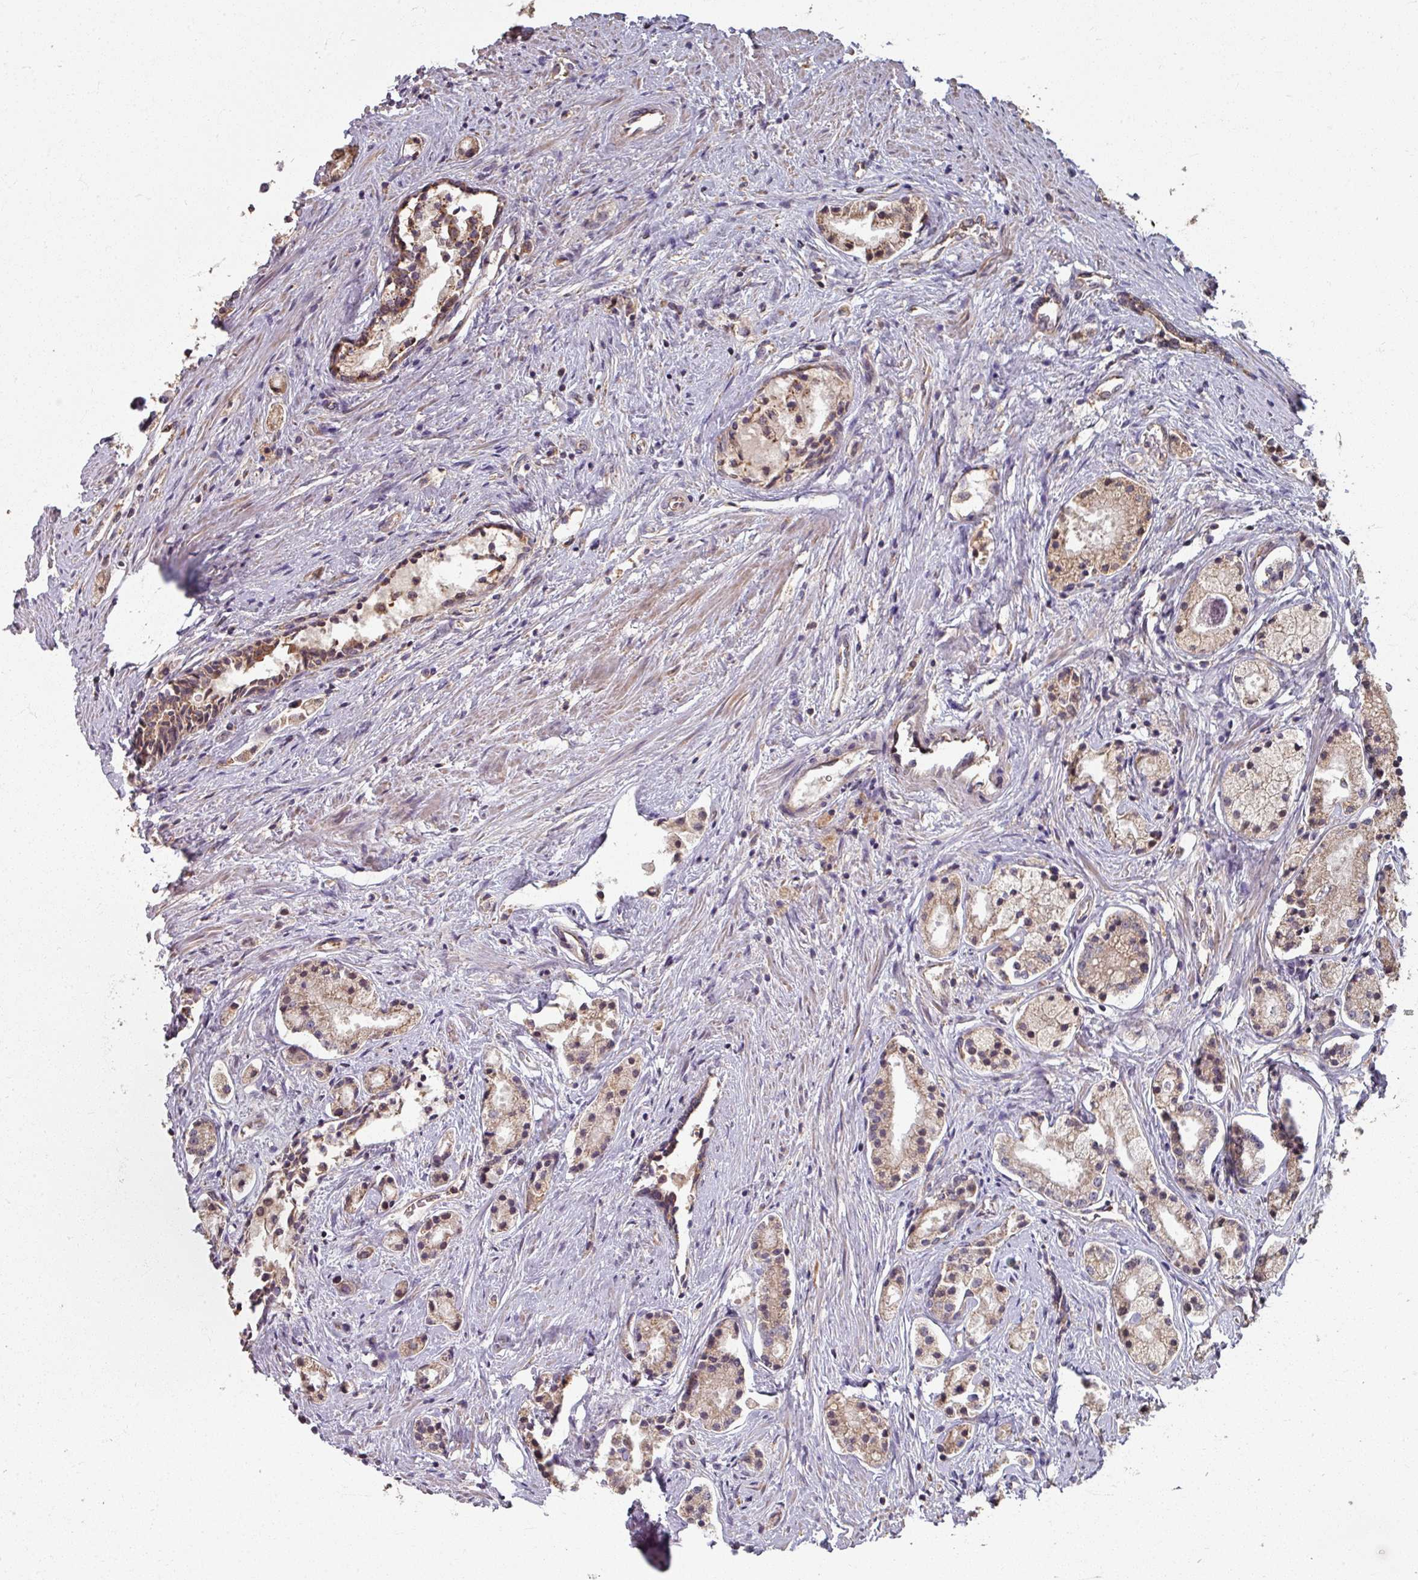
{"staining": {"intensity": "weak", "quantity": "25%-75%", "location": "cytoplasmic/membranous"}, "tissue": "prostate cancer", "cell_type": "Tumor cells", "image_type": "cancer", "snomed": [{"axis": "morphology", "description": "Adenocarcinoma, High grade"}, {"axis": "topography", "description": "Prostate"}], "caption": "Immunohistochemistry image of neoplastic tissue: human prostate cancer stained using immunohistochemistry (IHC) shows low levels of weak protein expression localized specifically in the cytoplasmic/membranous of tumor cells, appearing as a cytoplasmic/membranous brown color.", "gene": "CCDC68", "patient": {"sex": "male", "age": 69}}